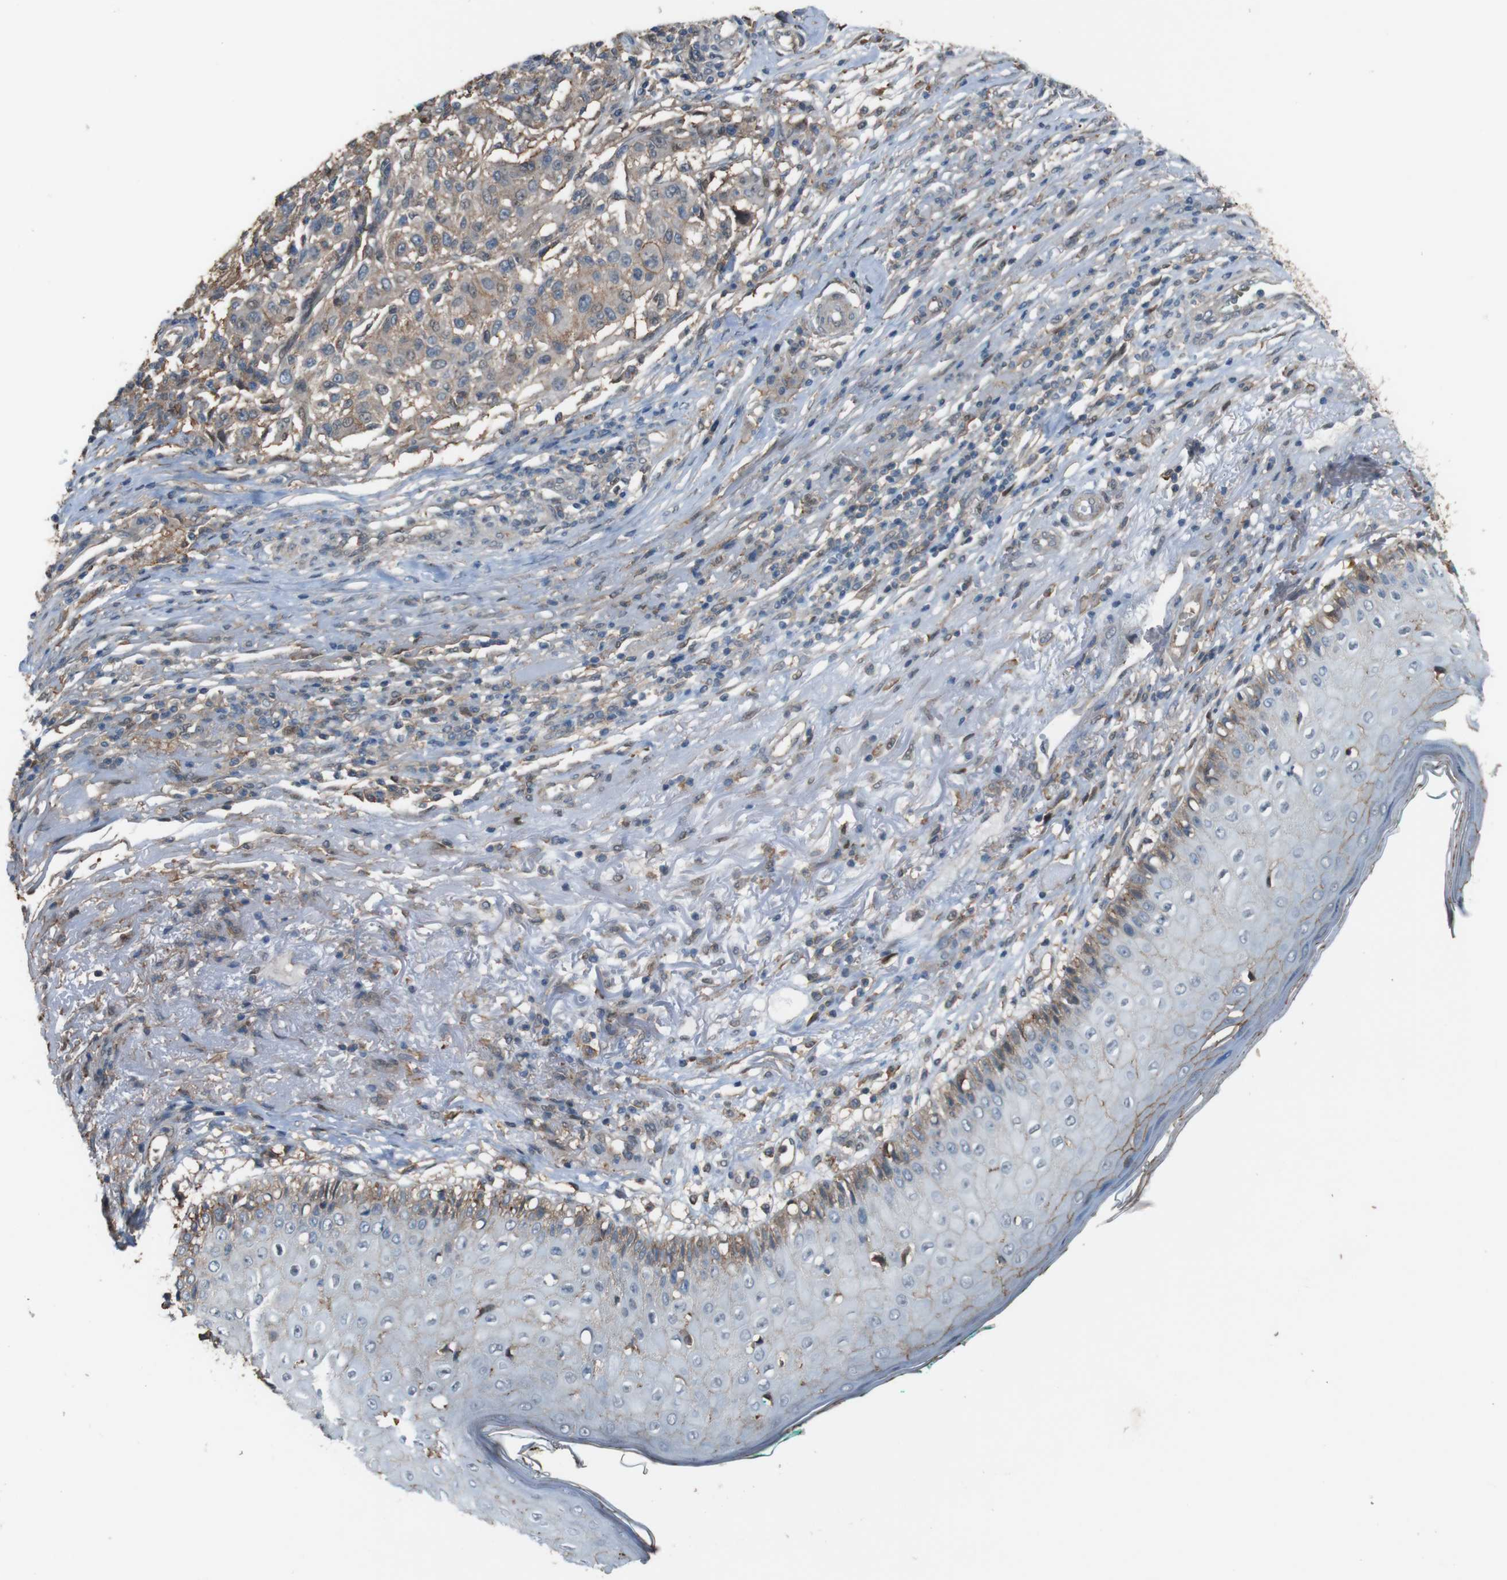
{"staining": {"intensity": "weak", "quantity": ">75%", "location": "cytoplasmic/membranous"}, "tissue": "melanoma", "cell_type": "Tumor cells", "image_type": "cancer", "snomed": [{"axis": "morphology", "description": "Necrosis, NOS"}, {"axis": "morphology", "description": "Malignant melanoma, NOS"}, {"axis": "topography", "description": "Skin"}], "caption": "This image shows malignant melanoma stained with immunohistochemistry (IHC) to label a protein in brown. The cytoplasmic/membranous of tumor cells show weak positivity for the protein. Nuclei are counter-stained blue.", "gene": "ATP2B1", "patient": {"sex": "female", "age": 87}}